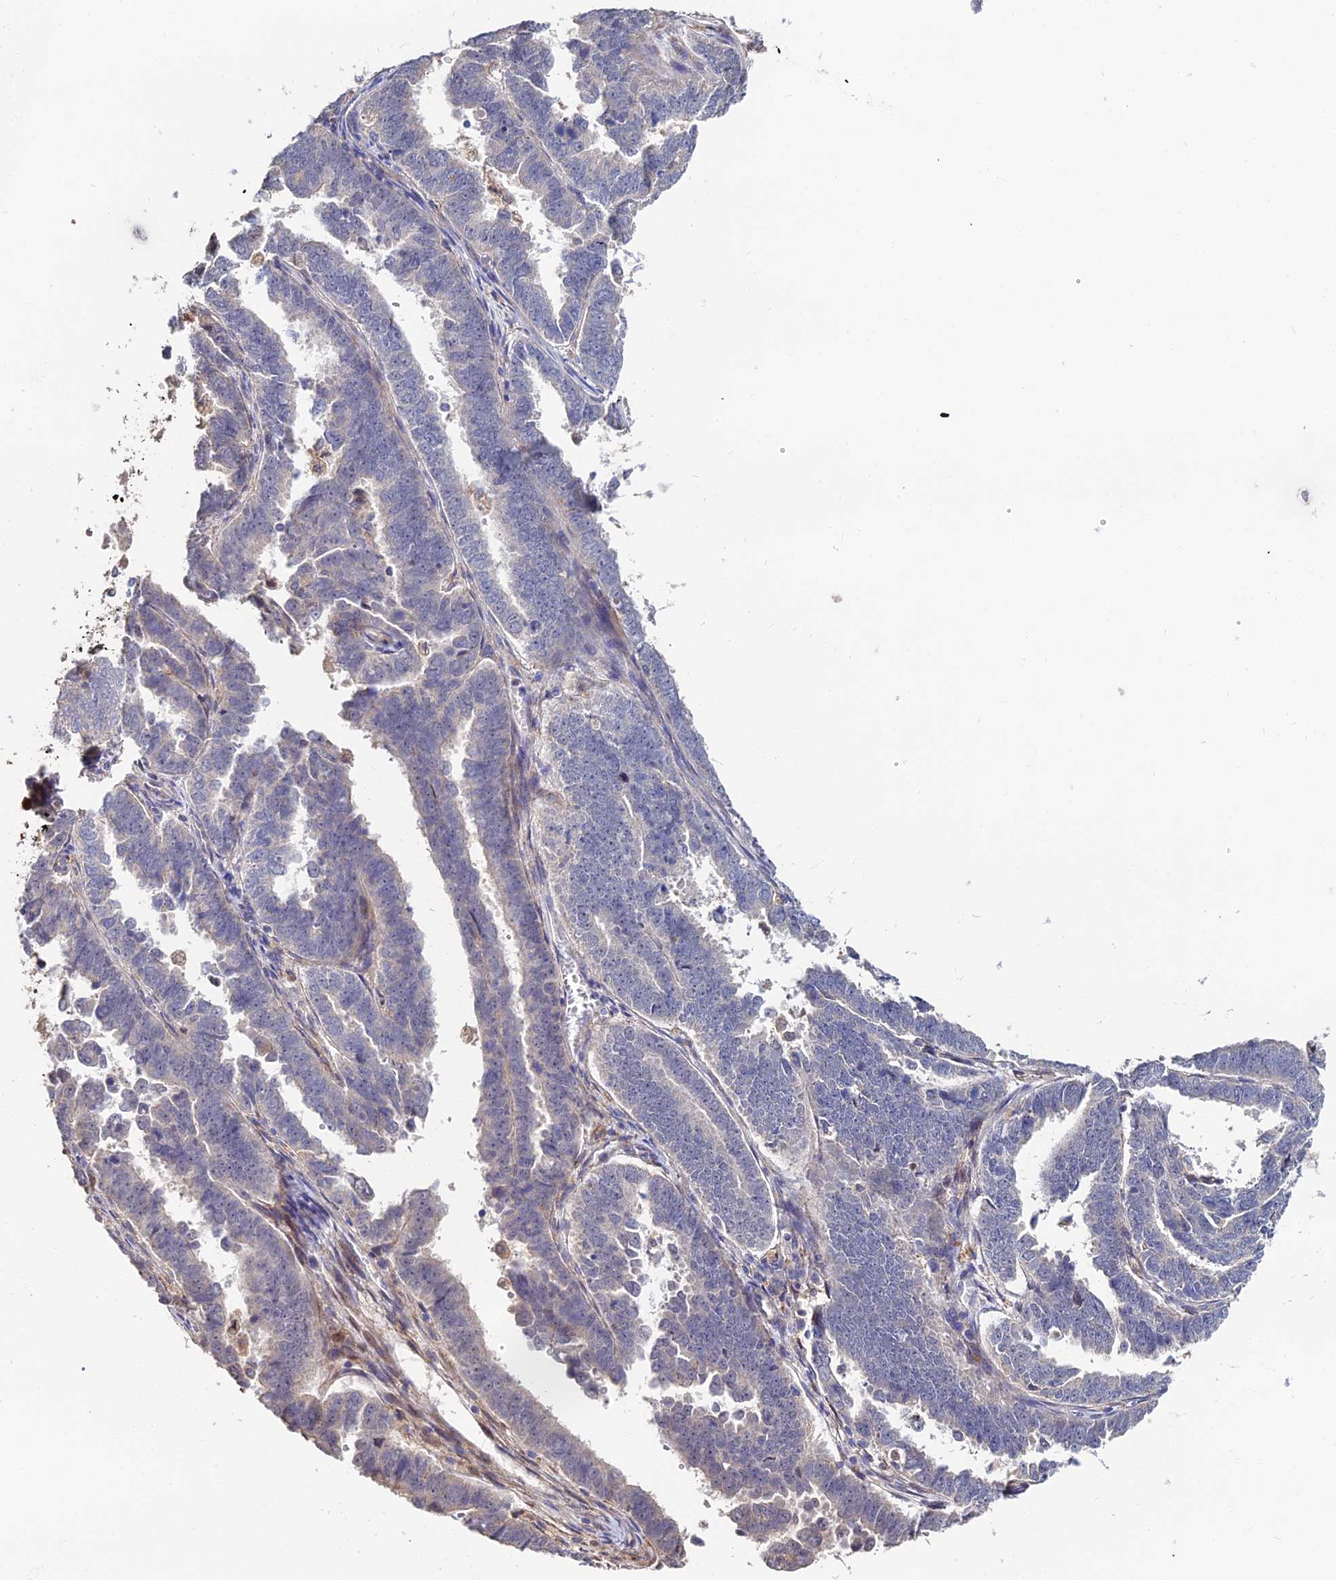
{"staining": {"intensity": "negative", "quantity": "none", "location": "none"}, "tissue": "endometrial cancer", "cell_type": "Tumor cells", "image_type": "cancer", "snomed": [{"axis": "morphology", "description": "Adenocarcinoma, NOS"}, {"axis": "topography", "description": "Endometrium"}], "caption": "Human endometrial cancer stained for a protein using immunohistochemistry (IHC) displays no staining in tumor cells.", "gene": "ACTR5", "patient": {"sex": "female", "age": 75}}